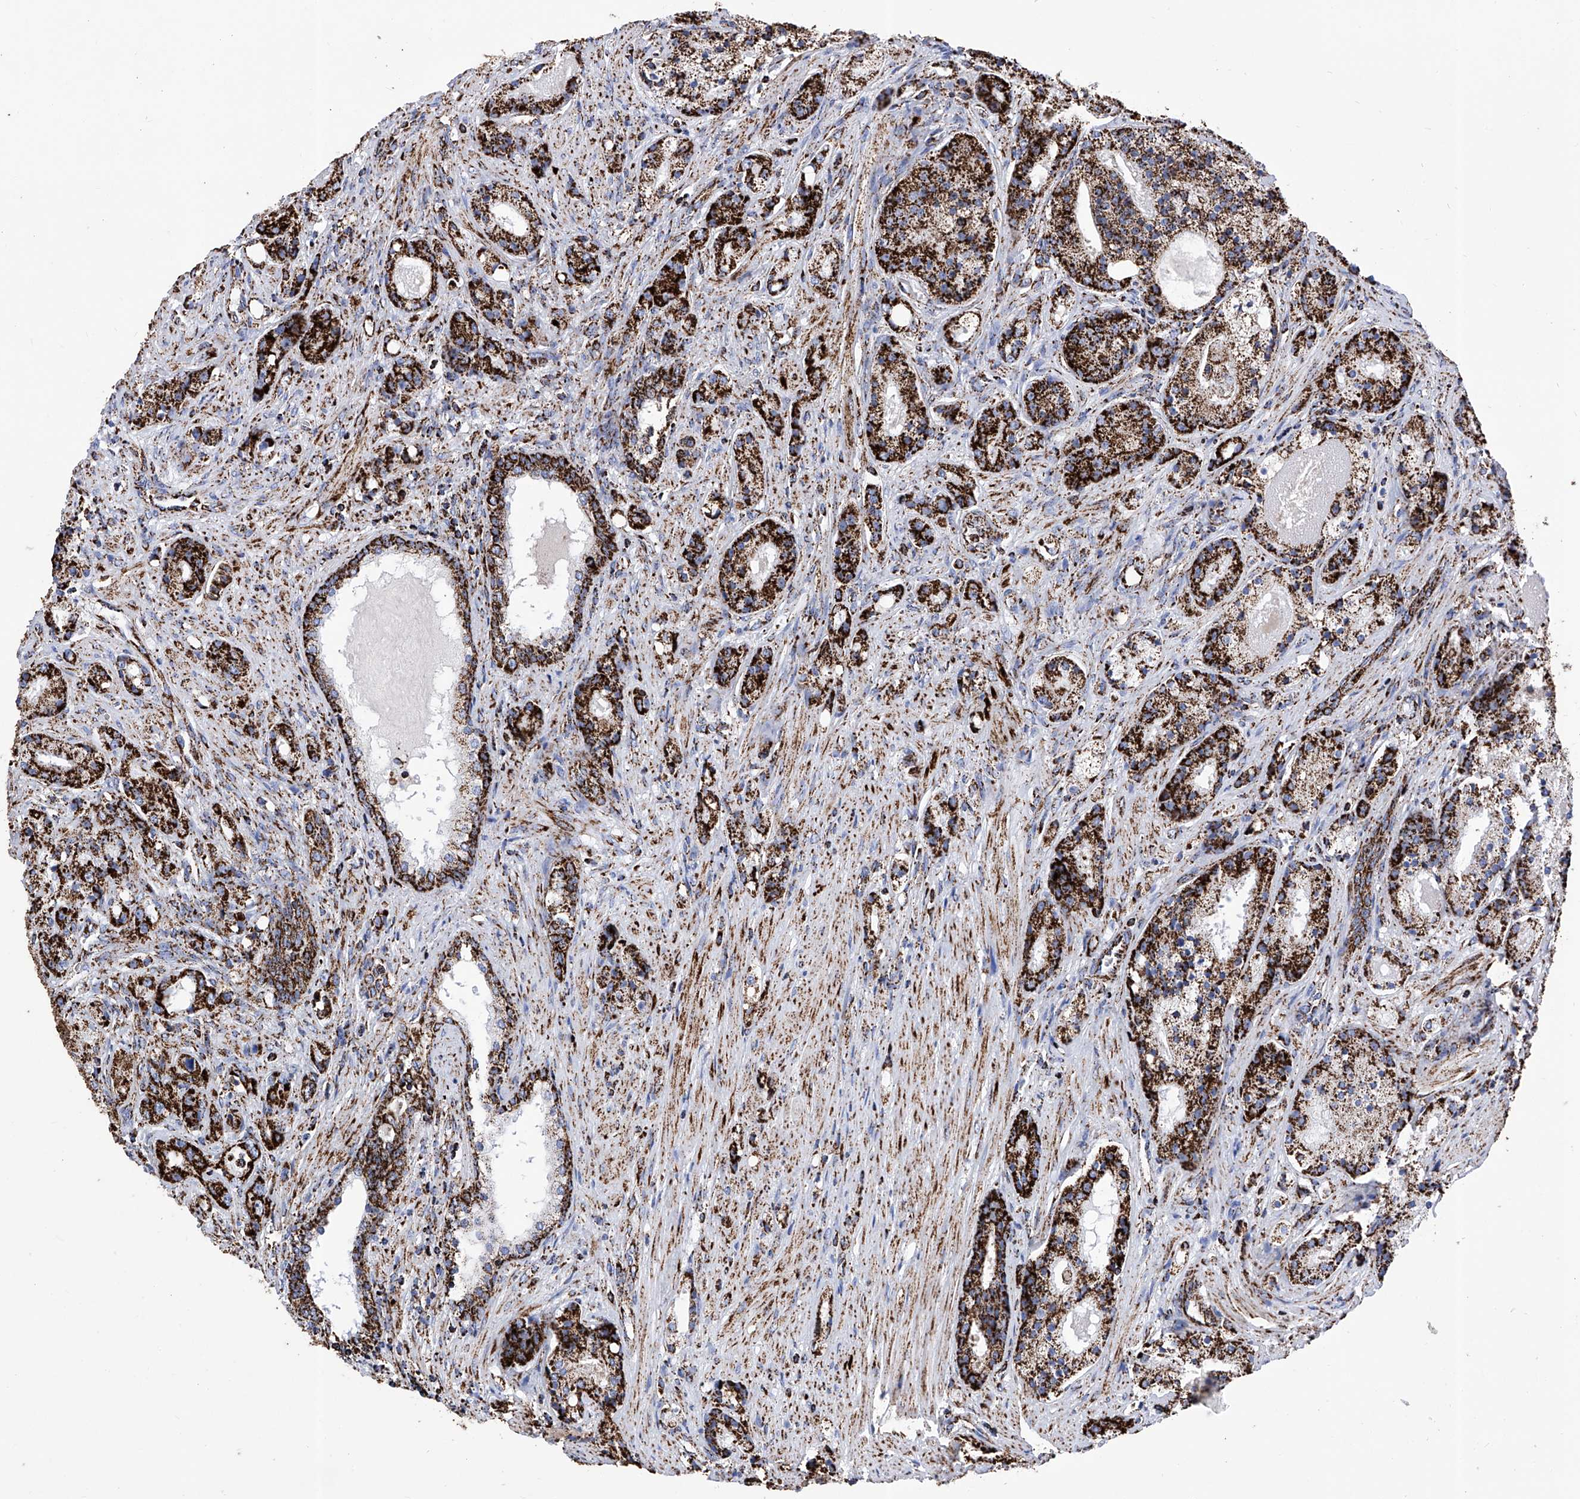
{"staining": {"intensity": "strong", "quantity": ">75%", "location": "cytoplasmic/membranous"}, "tissue": "prostate cancer", "cell_type": "Tumor cells", "image_type": "cancer", "snomed": [{"axis": "morphology", "description": "Adenocarcinoma, High grade"}, {"axis": "topography", "description": "Prostate"}], "caption": "High-power microscopy captured an immunohistochemistry micrograph of prostate cancer (high-grade adenocarcinoma), revealing strong cytoplasmic/membranous positivity in about >75% of tumor cells.", "gene": "ATP5PF", "patient": {"sex": "male", "age": 60}}